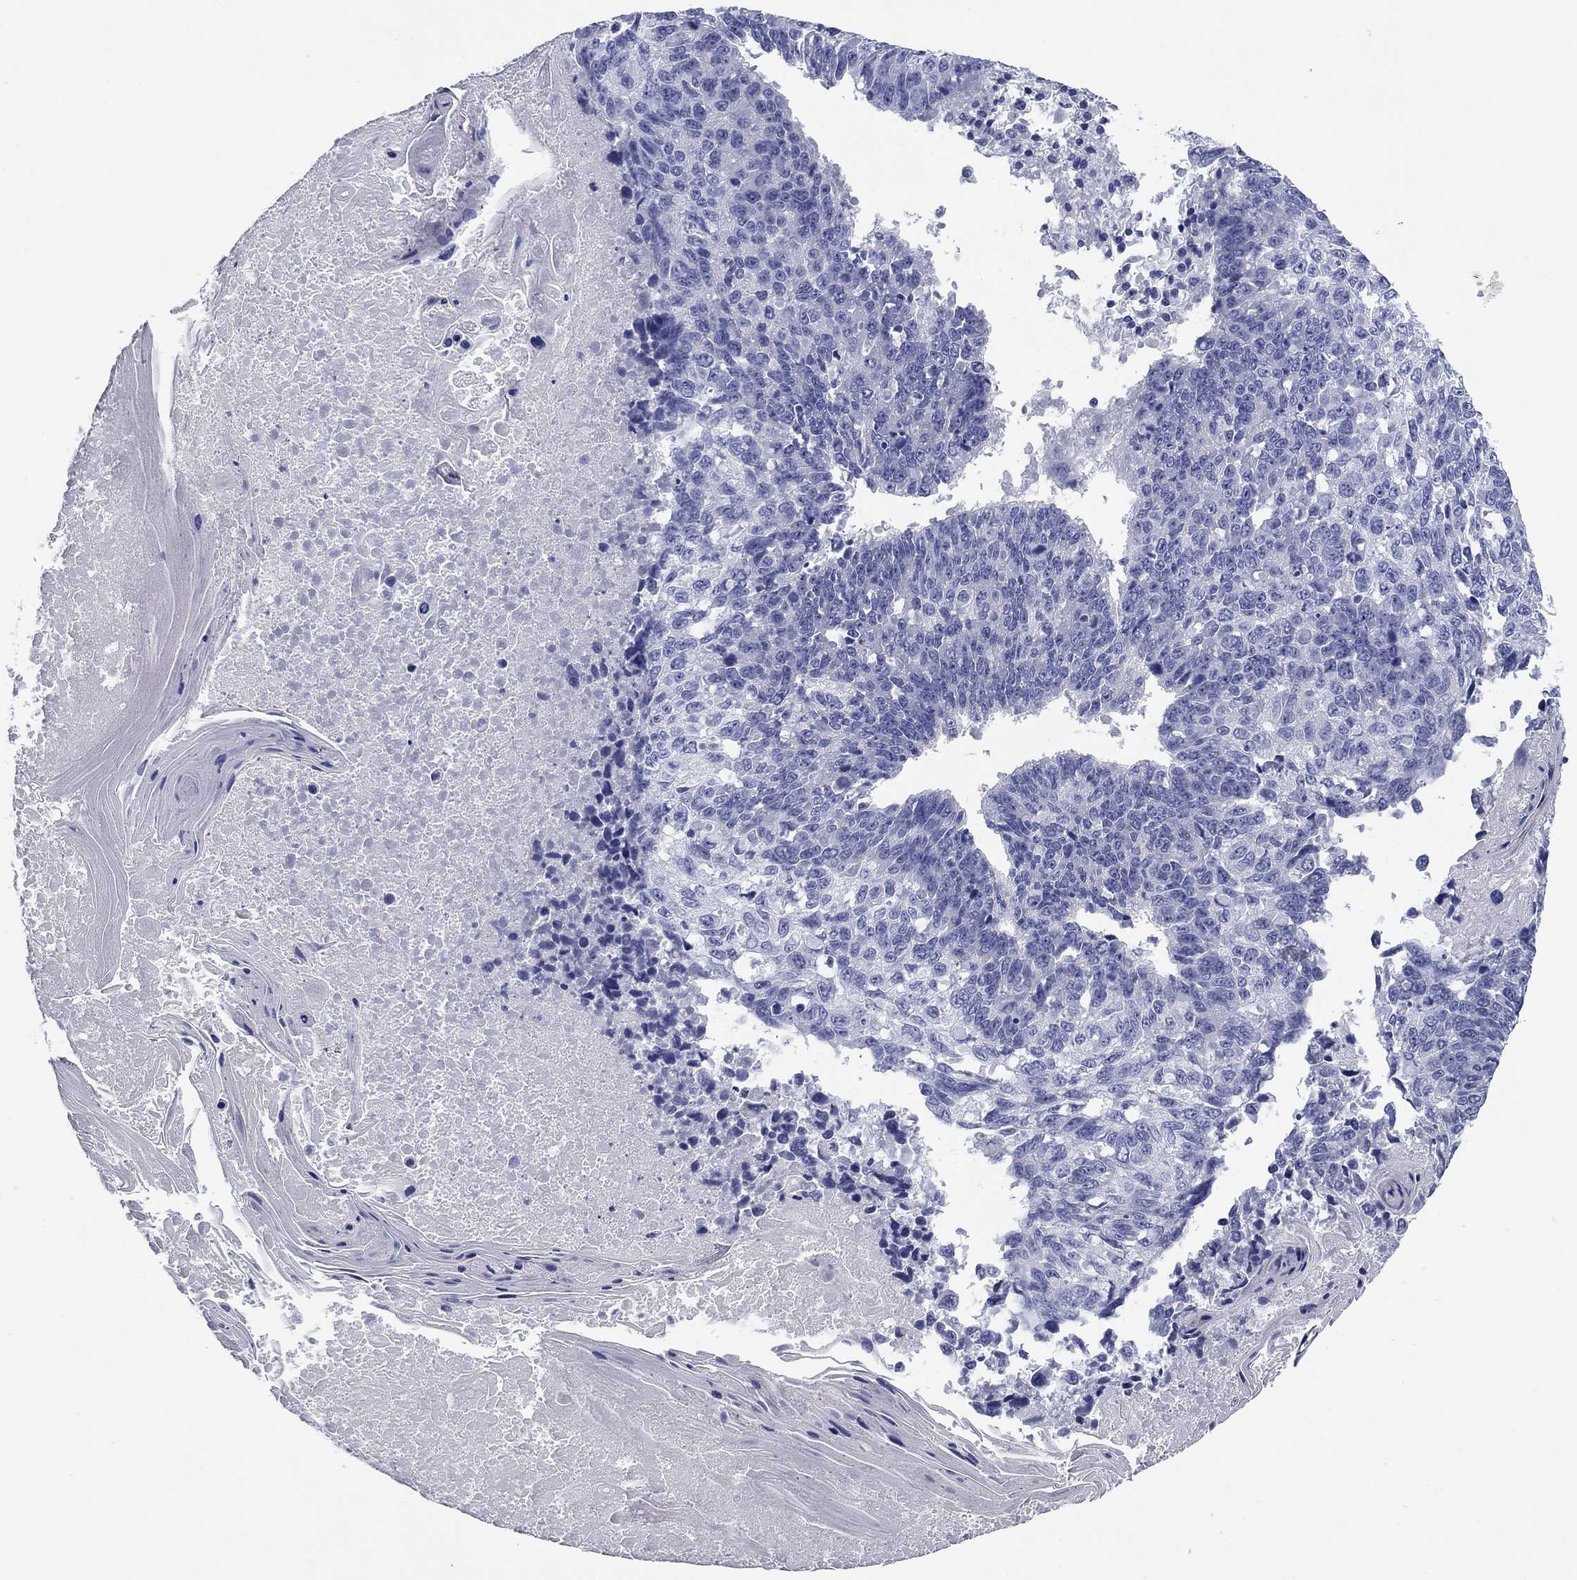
{"staining": {"intensity": "negative", "quantity": "none", "location": "none"}, "tissue": "lung cancer", "cell_type": "Tumor cells", "image_type": "cancer", "snomed": [{"axis": "morphology", "description": "Squamous cell carcinoma, NOS"}, {"axis": "topography", "description": "Lung"}], "caption": "A photomicrograph of lung cancer stained for a protein displays no brown staining in tumor cells.", "gene": "KCNH1", "patient": {"sex": "male", "age": 73}}